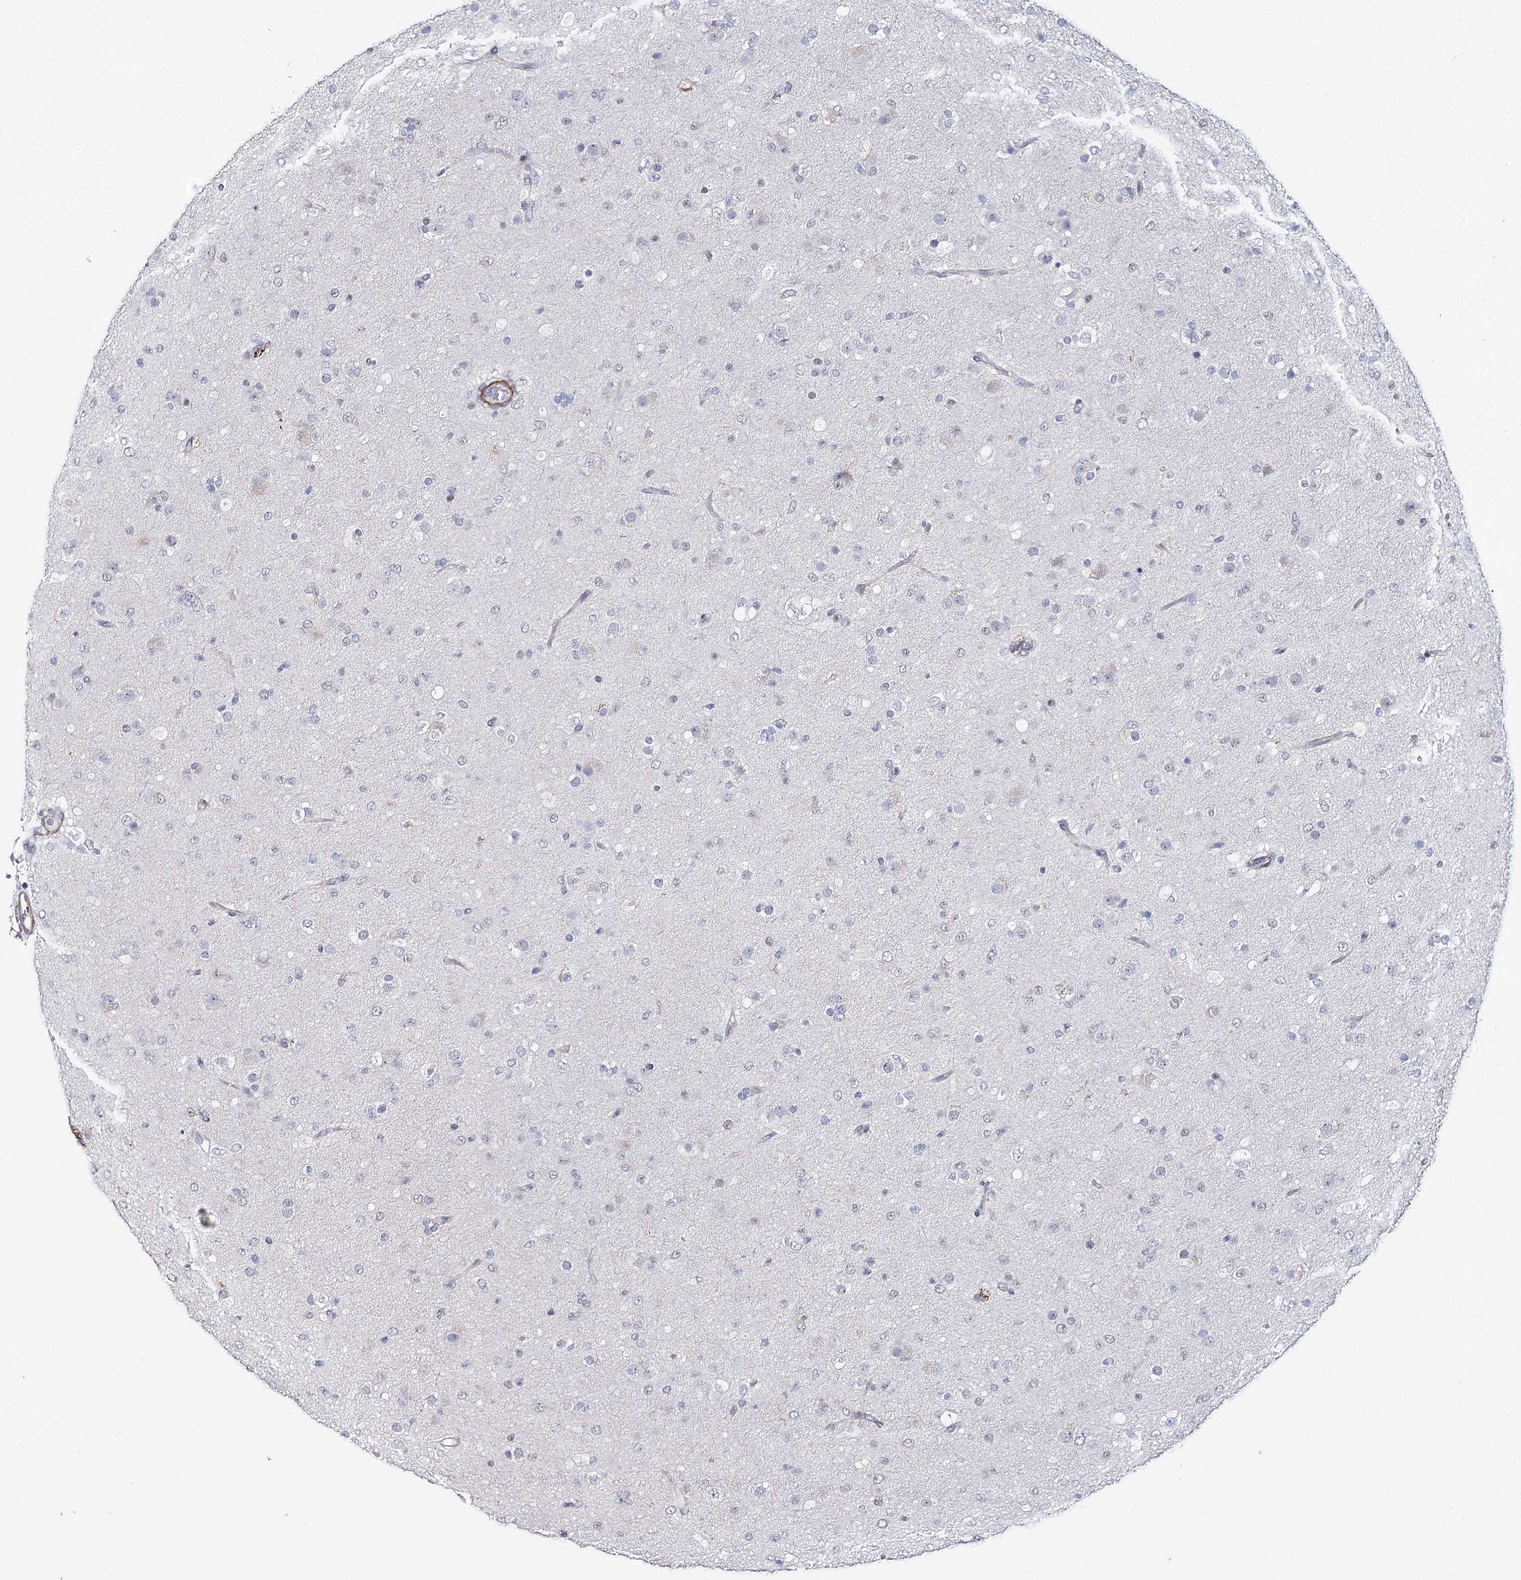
{"staining": {"intensity": "negative", "quantity": "none", "location": "none"}, "tissue": "glioma", "cell_type": "Tumor cells", "image_type": "cancer", "snomed": [{"axis": "morphology", "description": "Glioma, malignant, Low grade"}, {"axis": "topography", "description": "Brain"}], "caption": "A photomicrograph of low-grade glioma (malignant) stained for a protein demonstrates no brown staining in tumor cells.", "gene": "AGXT2", "patient": {"sex": "male", "age": 65}}